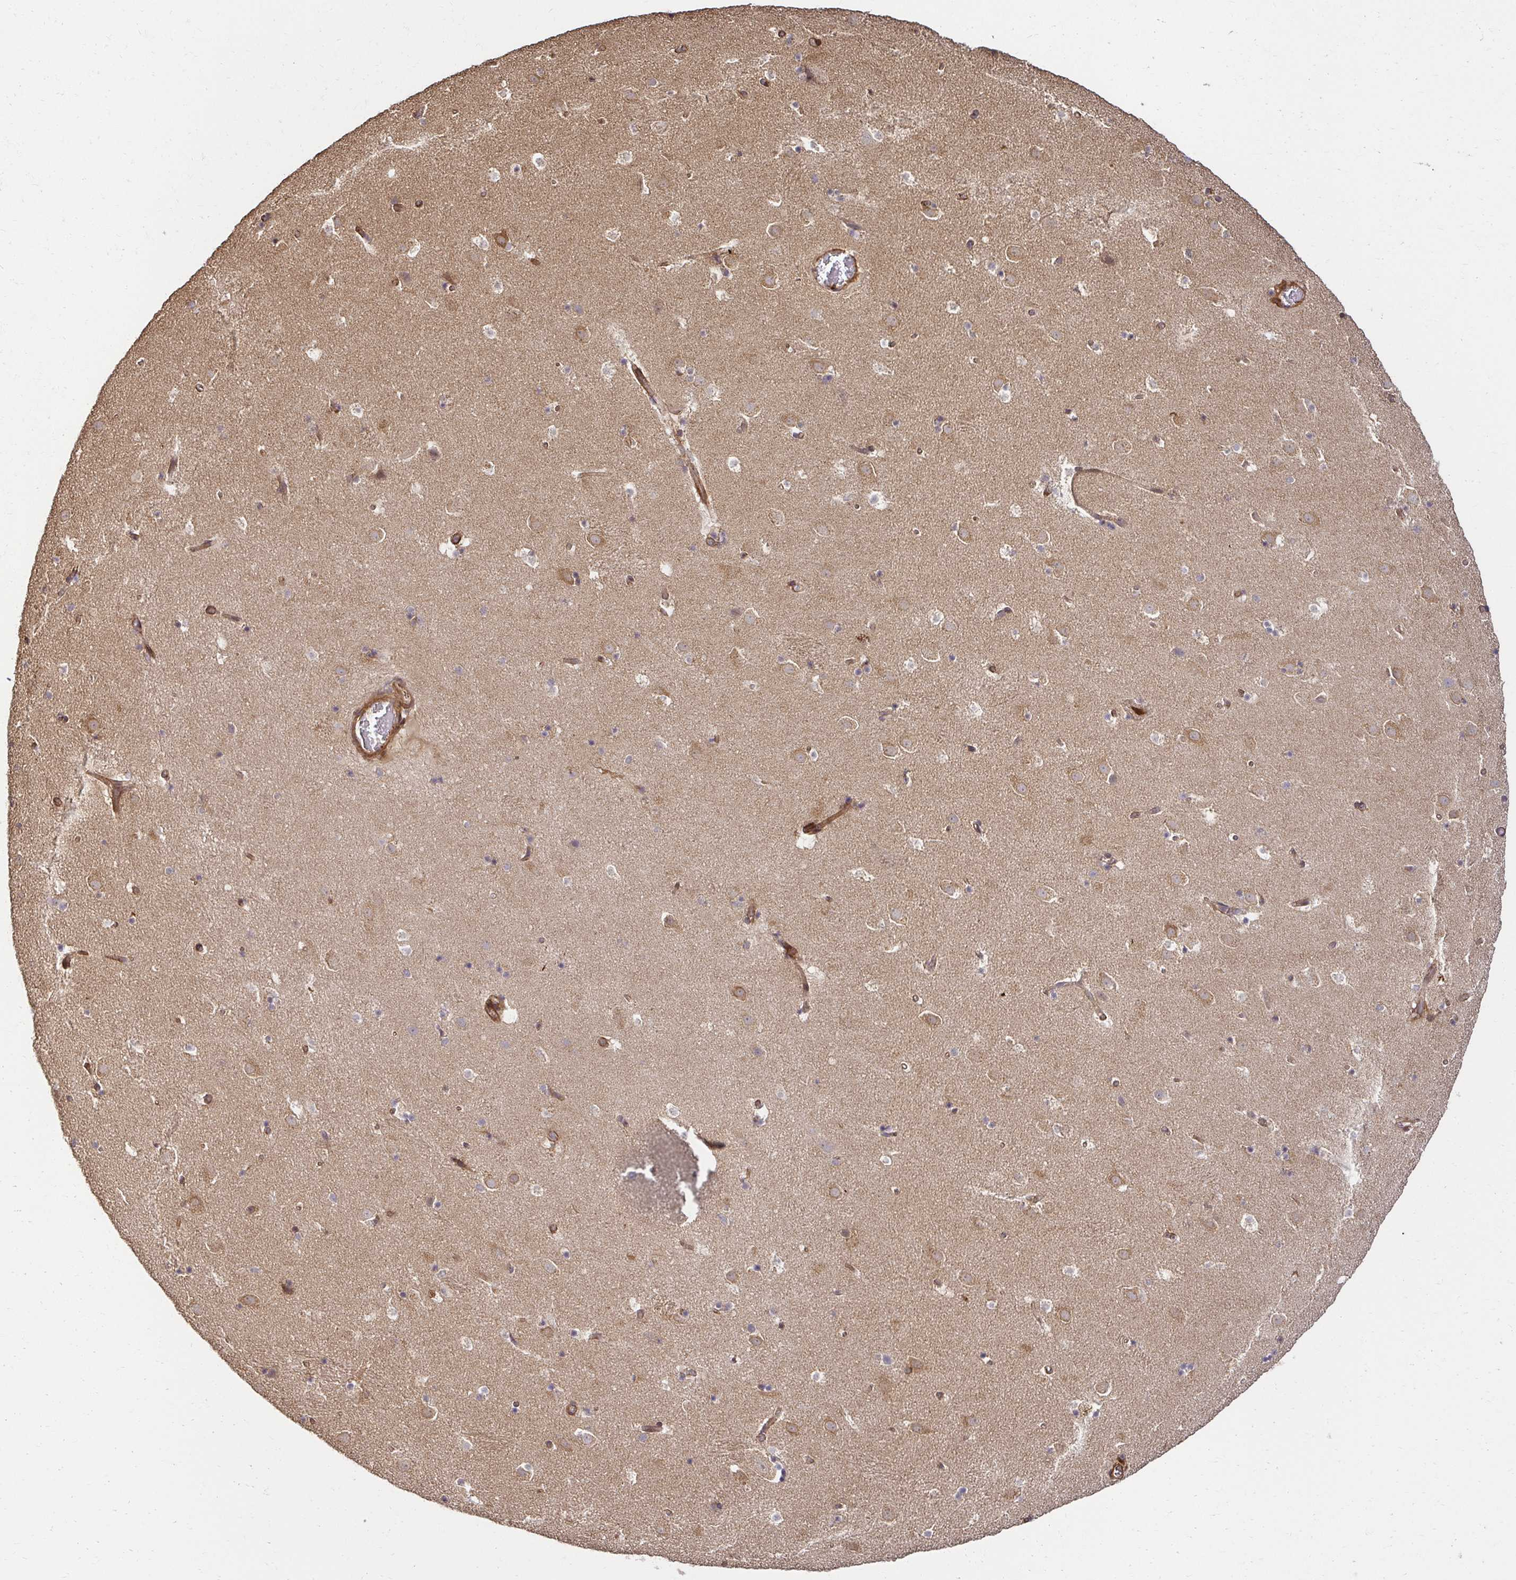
{"staining": {"intensity": "negative", "quantity": "none", "location": "none"}, "tissue": "caudate", "cell_type": "Glial cells", "image_type": "normal", "snomed": [{"axis": "morphology", "description": "Normal tissue, NOS"}, {"axis": "topography", "description": "Lateral ventricle wall"}], "caption": "Glial cells show no significant protein expression in unremarkable caudate.", "gene": "PSMA4", "patient": {"sex": "male", "age": 37}}